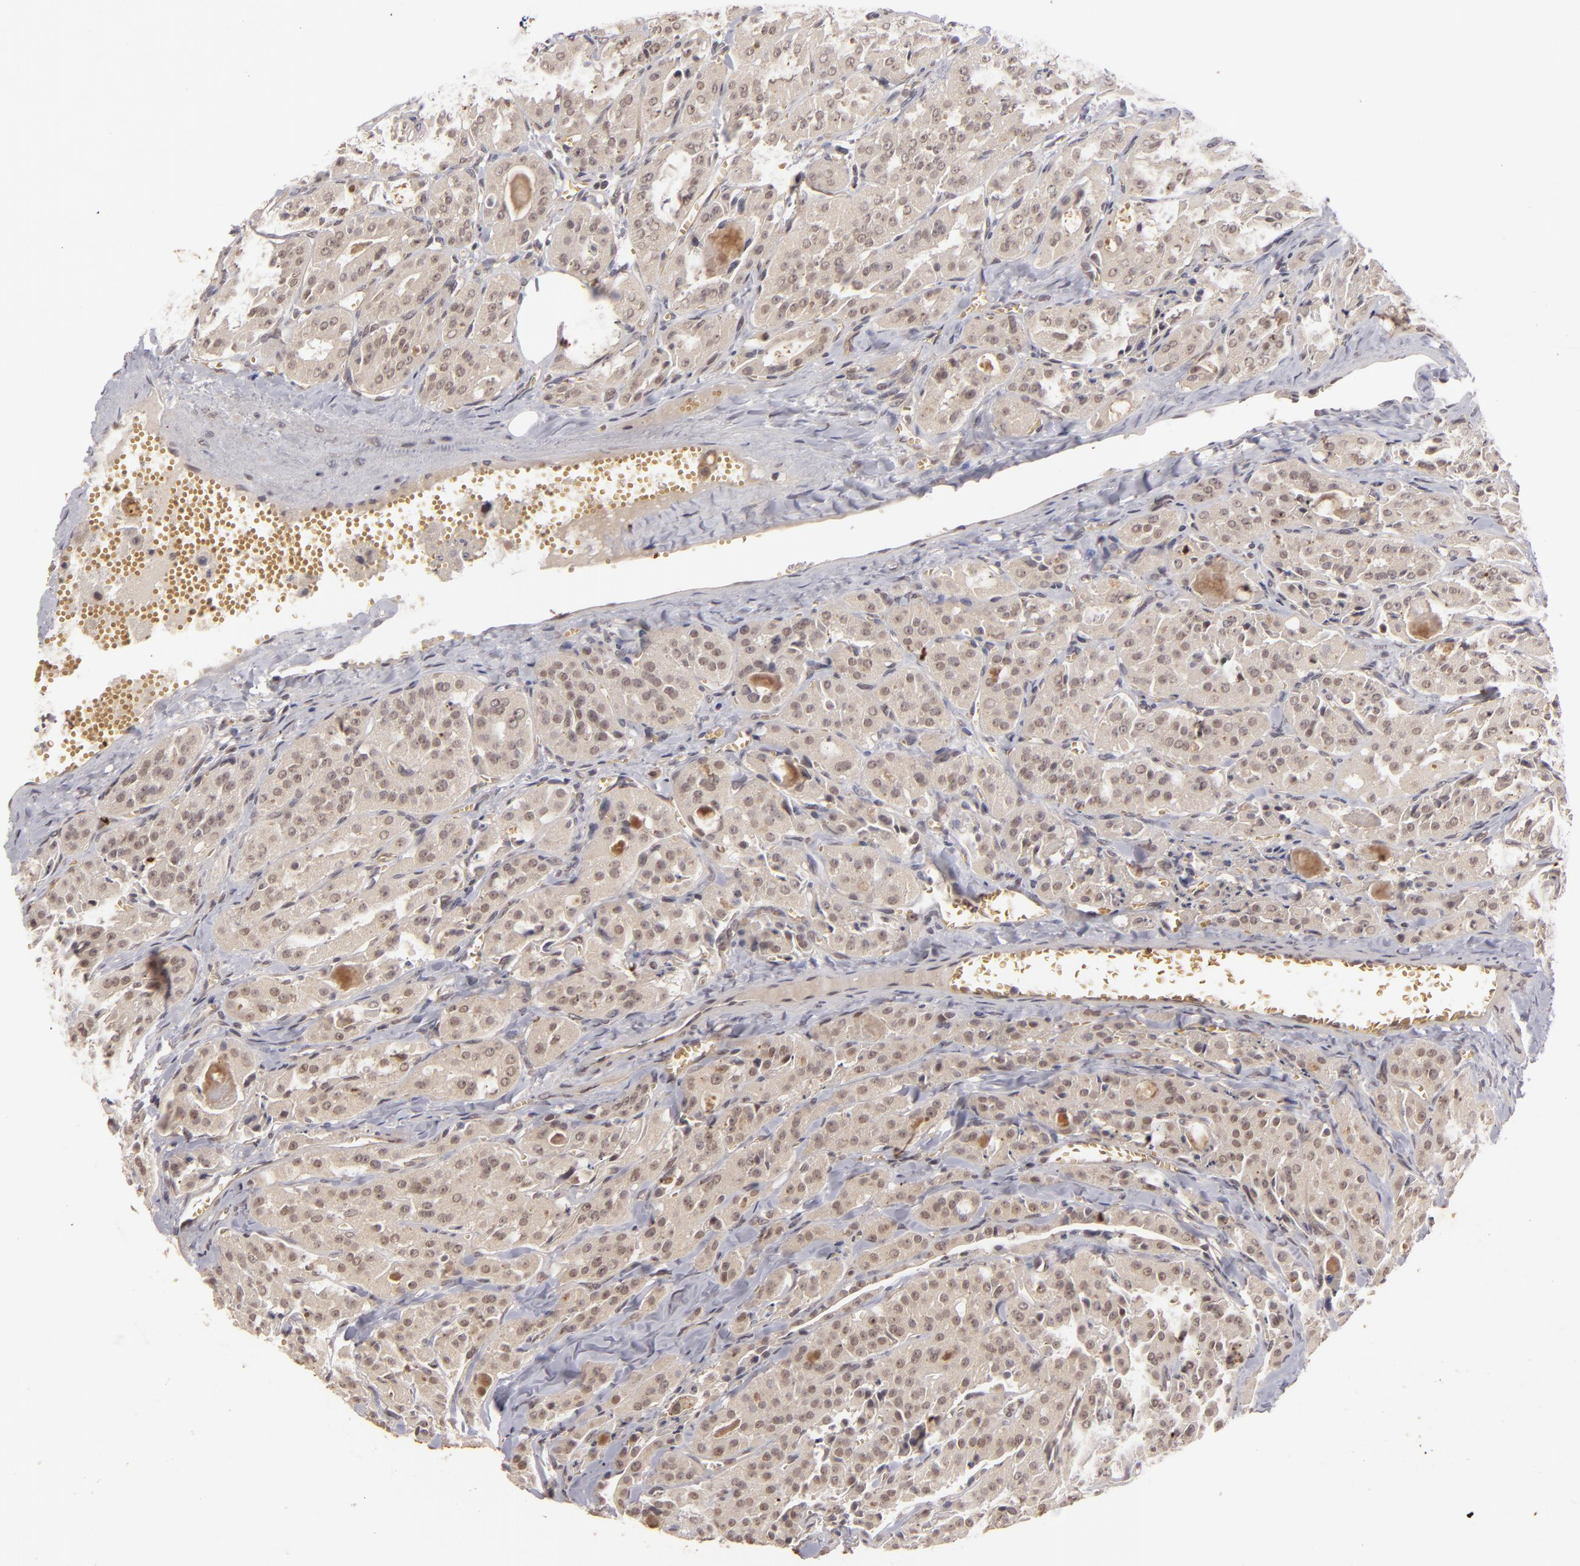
{"staining": {"intensity": "weak", "quantity": "25%-75%", "location": "cytoplasmic/membranous"}, "tissue": "thyroid cancer", "cell_type": "Tumor cells", "image_type": "cancer", "snomed": [{"axis": "morphology", "description": "Carcinoma, NOS"}, {"axis": "topography", "description": "Thyroid gland"}], "caption": "IHC staining of carcinoma (thyroid), which reveals low levels of weak cytoplasmic/membranous staining in about 25%-75% of tumor cells indicating weak cytoplasmic/membranous protein positivity. The staining was performed using DAB (3,3'-diaminobenzidine) (brown) for protein detection and nuclei were counterstained in hematoxylin (blue).", "gene": "DFFA", "patient": {"sex": "male", "age": 76}}